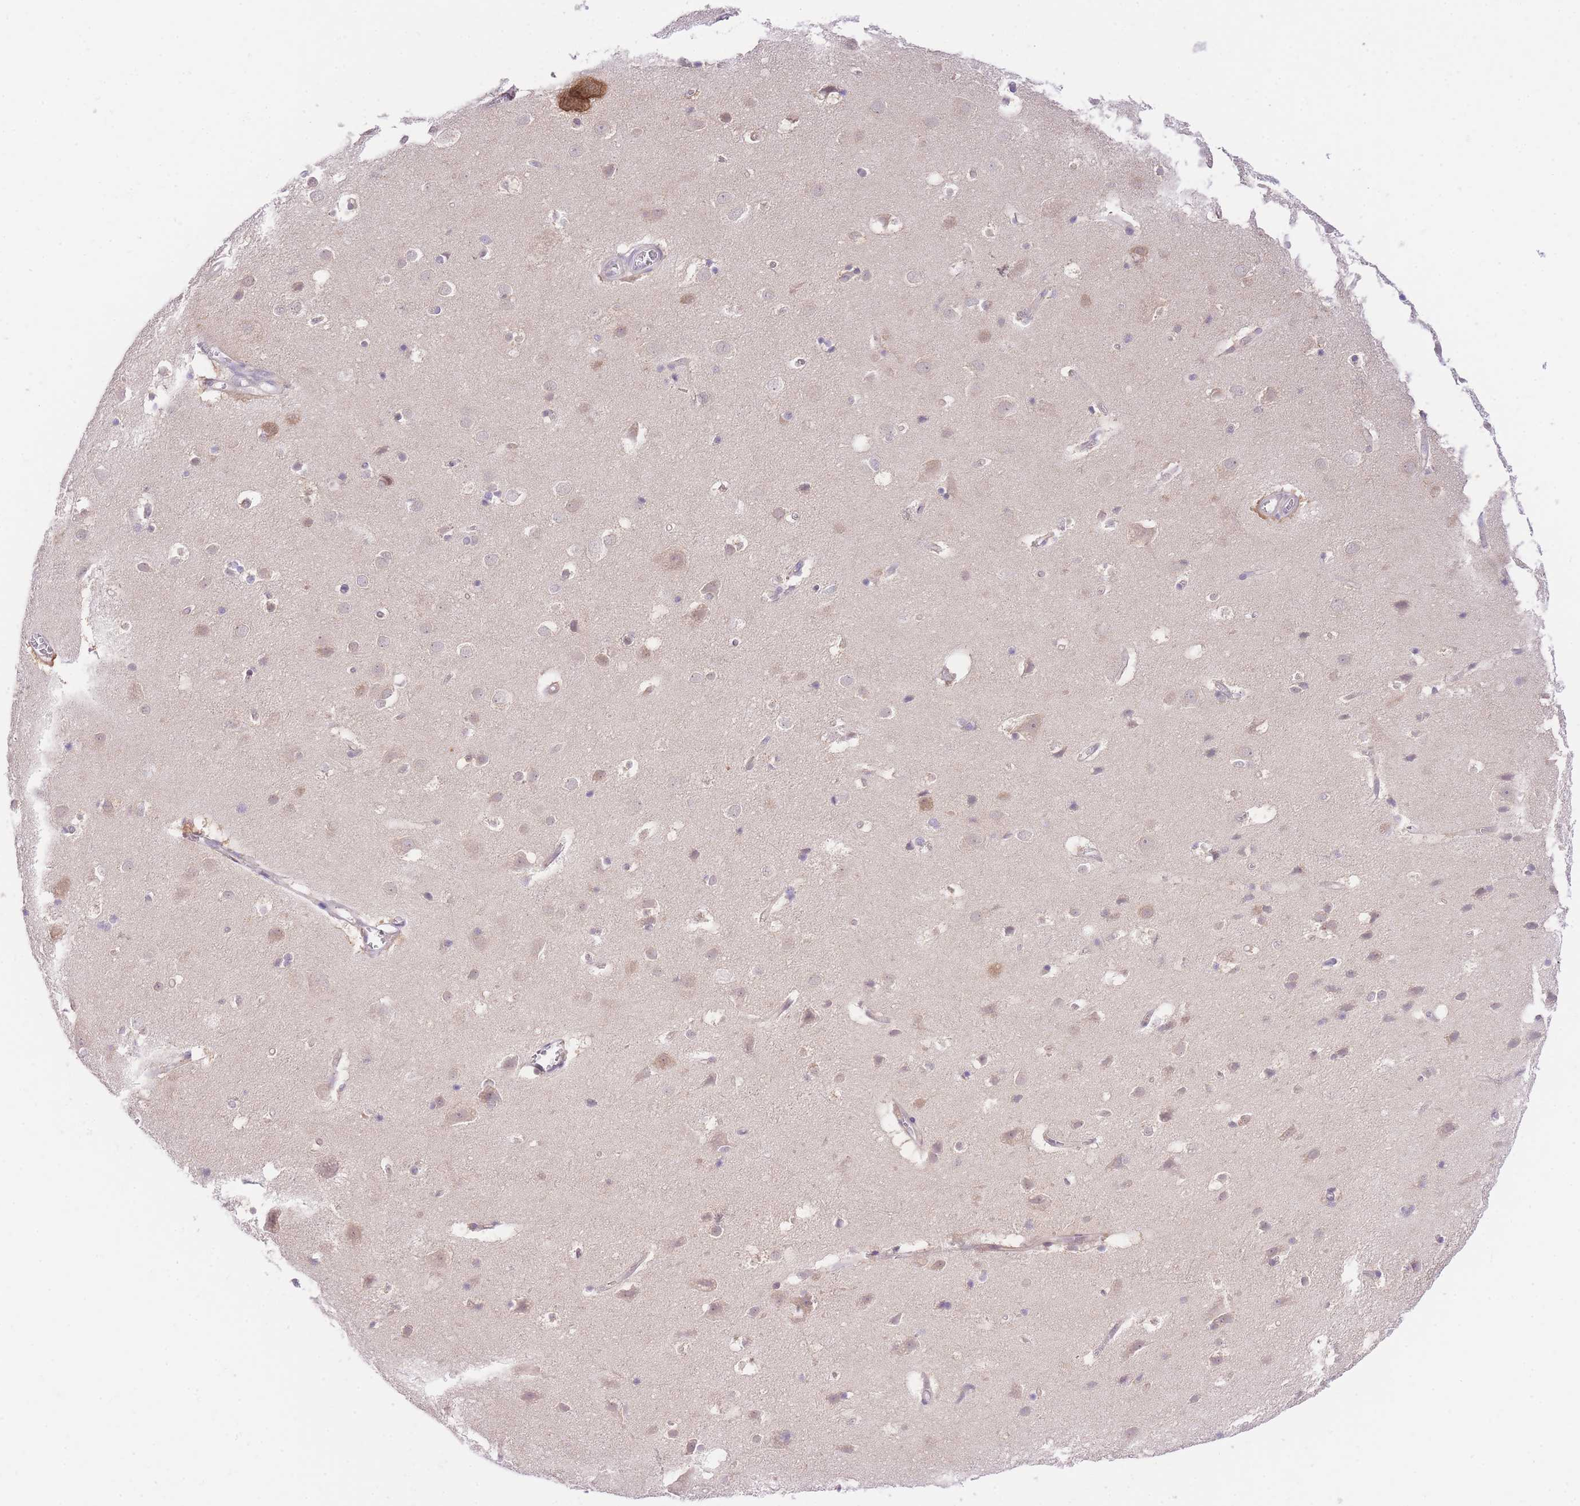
{"staining": {"intensity": "weak", "quantity": "25%-75%", "location": "cytoplasmic/membranous,nuclear"}, "tissue": "cerebral cortex", "cell_type": "Endothelial cells", "image_type": "normal", "snomed": [{"axis": "morphology", "description": "Normal tissue, NOS"}, {"axis": "topography", "description": "Cerebral cortex"}], "caption": "This image shows immunohistochemistry staining of benign human cerebral cortex, with low weak cytoplasmic/membranous,nuclear staining in approximately 25%-75% of endothelial cells.", "gene": "UBXN7", "patient": {"sex": "male", "age": 54}}